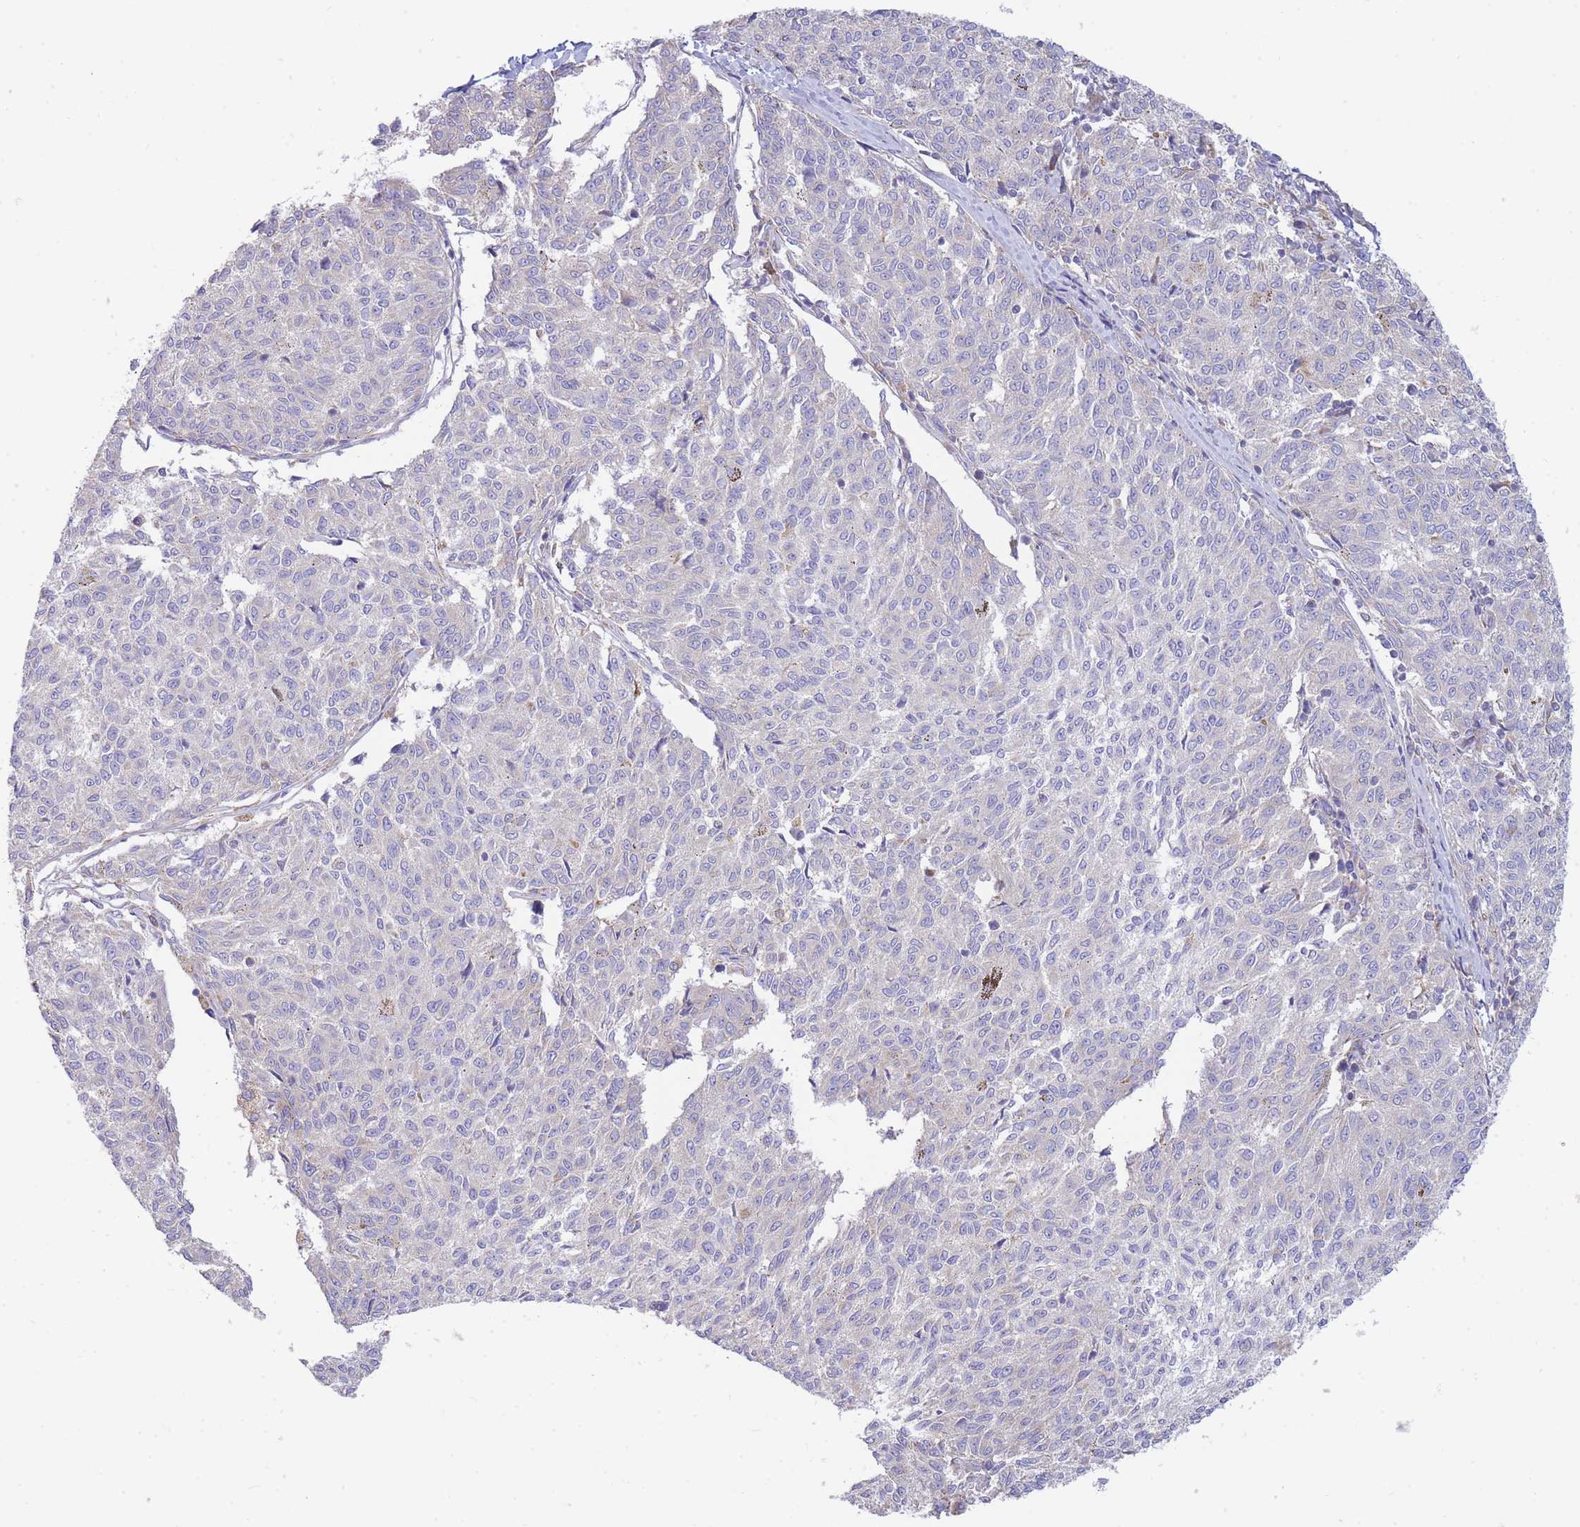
{"staining": {"intensity": "negative", "quantity": "none", "location": "none"}, "tissue": "melanoma", "cell_type": "Tumor cells", "image_type": "cancer", "snomed": [{"axis": "morphology", "description": "Malignant melanoma, NOS"}, {"axis": "topography", "description": "Skin"}], "caption": "Immunohistochemistry (IHC) micrograph of melanoma stained for a protein (brown), which displays no positivity in tumor cells.", "gene": "SH2B2", "patient": {"sex": "female", "age": 72}}